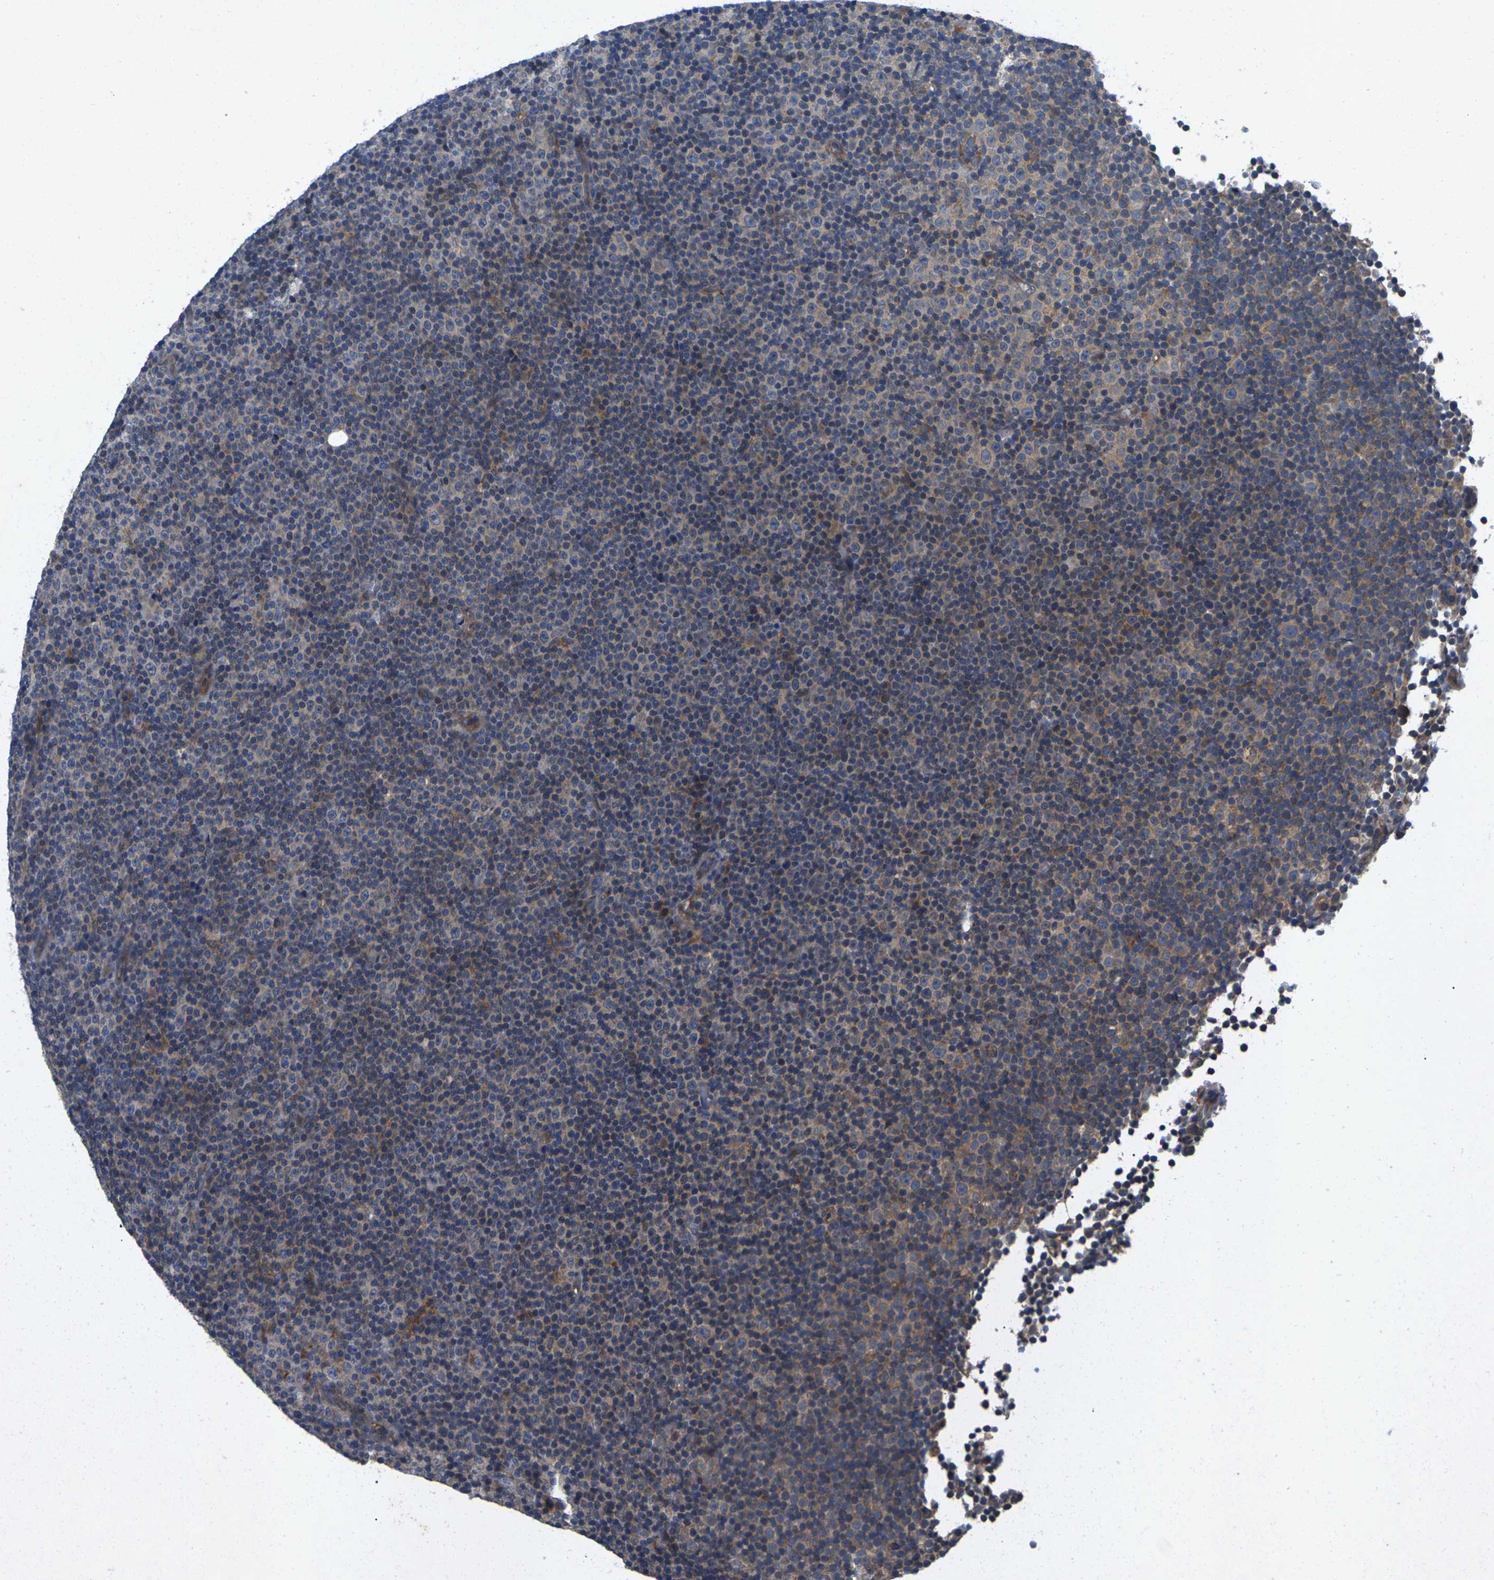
{"staining": {"intensity": "weak", "quantity": "25%-75%", "location": "cytoplasmic/membranous"}, "tissue": "lymphoma", "cell_type": "Tumor cells", "image_type": "cancer", "snomed": [{"axis": "morphology", "description": "Malignant lymphoma, non-Hodgkin's type, Low grade"}, {"axis": "topography", "description": "Lymph node"}], "caption": "Immunohistochemical staining of lymphoma demonstrates weak cytoplasmic/membranous protein positivity in about 25%-75% of tumor cells.", "gene": "KIF1B", "patient": {"sex": "female", "age": 67}}